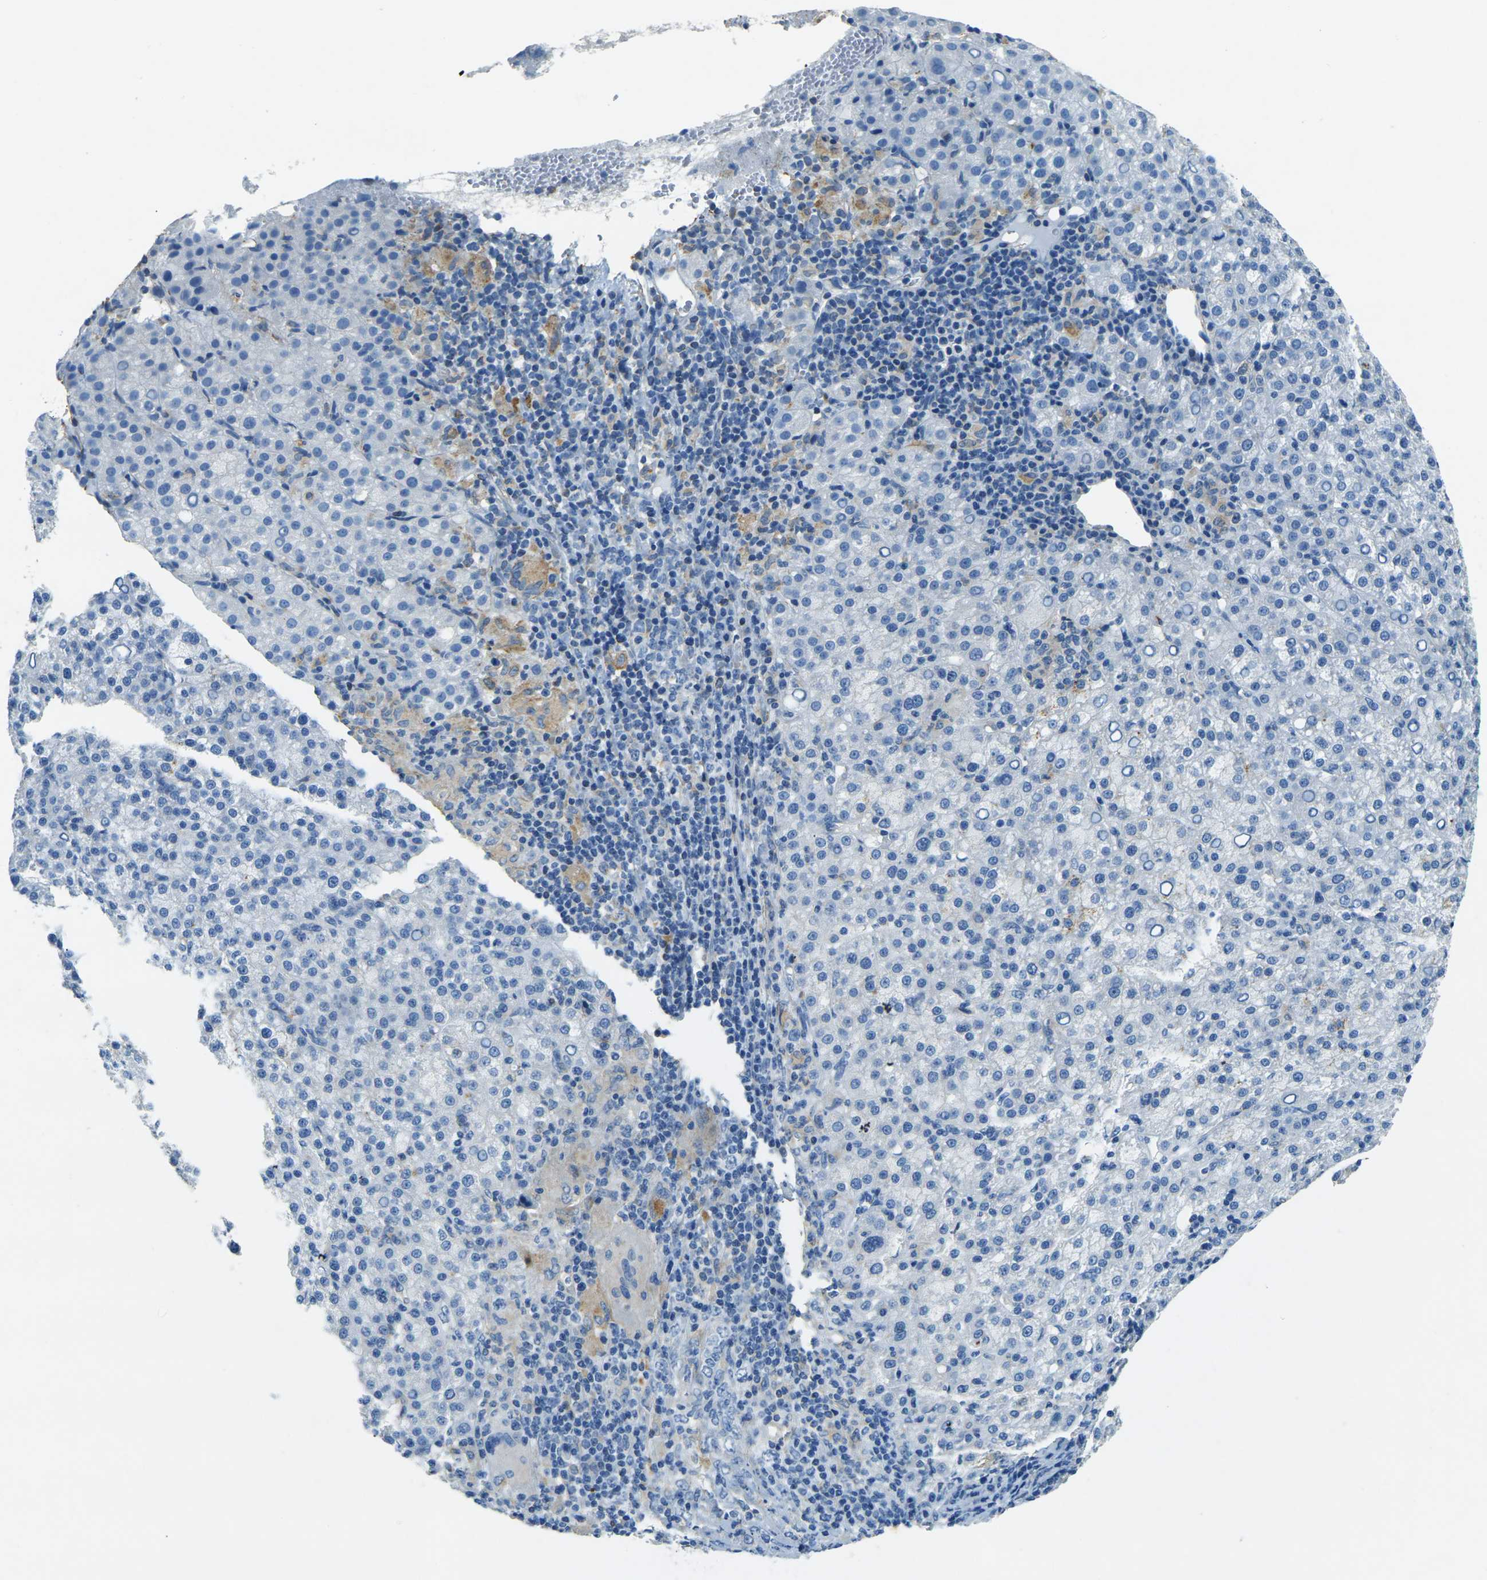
{"staining": {"intensity": "weak", "quantity": "<25%", "location": "cytoplasmic/membranous"}, "tissue": "liver cancer", "cell_type": "Tumor cells", "image_type": "cancer", "snomed": [{"axis": "morphology", "description": "Carcinoma, Hepatocellular, NOS"}, {"axis": "topography", "description": "Liver"}], "caption": "The photomicrograph exhibits no staining of tumor cells in liver cancer.", "gene": "SORT1", "patient": {"sex": "female", "age": 58}}